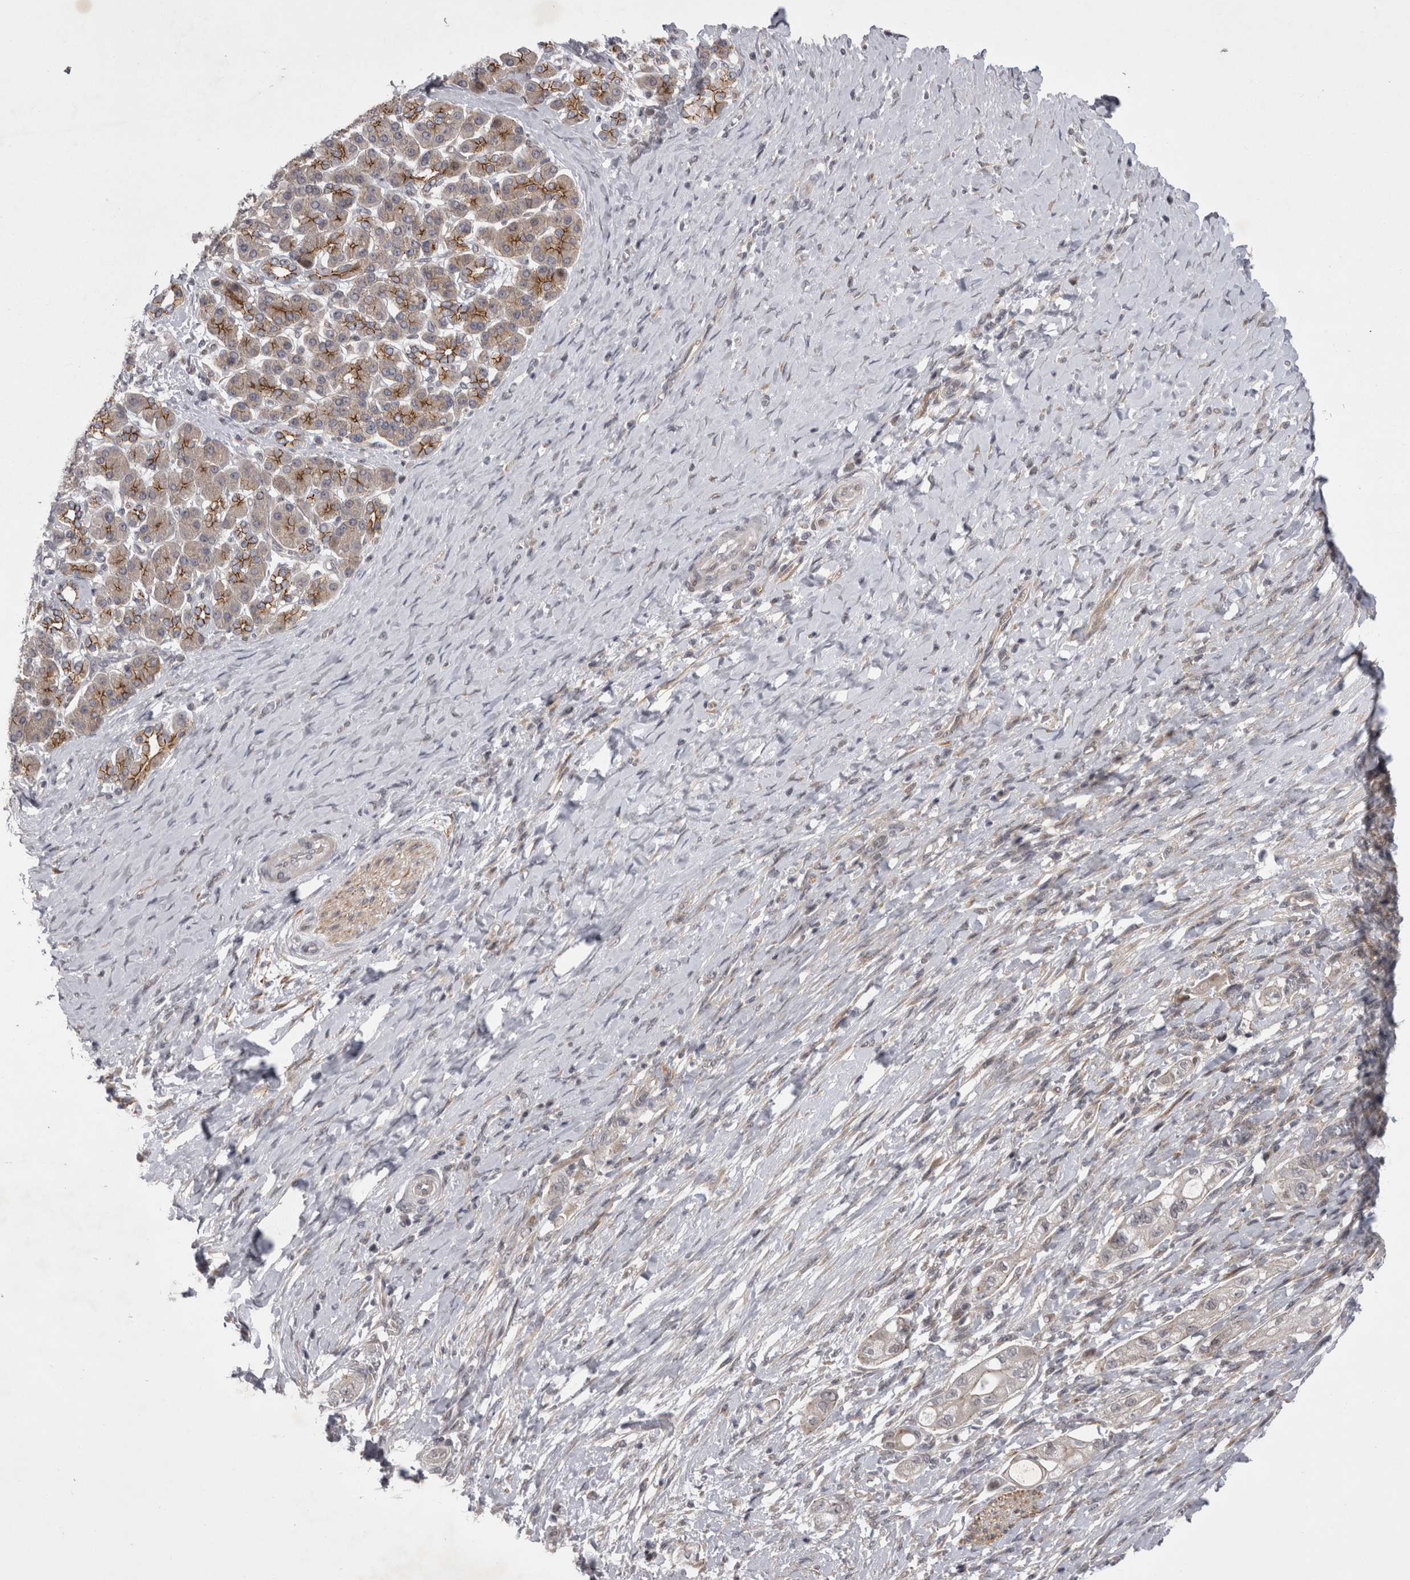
{"staining": {"intensity": "negative", "quantity": "none", "location": "none"}, "tissue": "pancreatic cancer", "cell_type": "Tumor cells", "image_type": "cancer", "snomed": [{"axis": "morphology", "description": "Adenocarcinoma, NOS"}, {"axis": "topography", "description": "Pancreas"}], "caption": "The histopathology image demonstrates no staining of tumor cells in pancreatic cancer.", "gene": "NENF", "patient": {"sex": "male", "age": 58}}